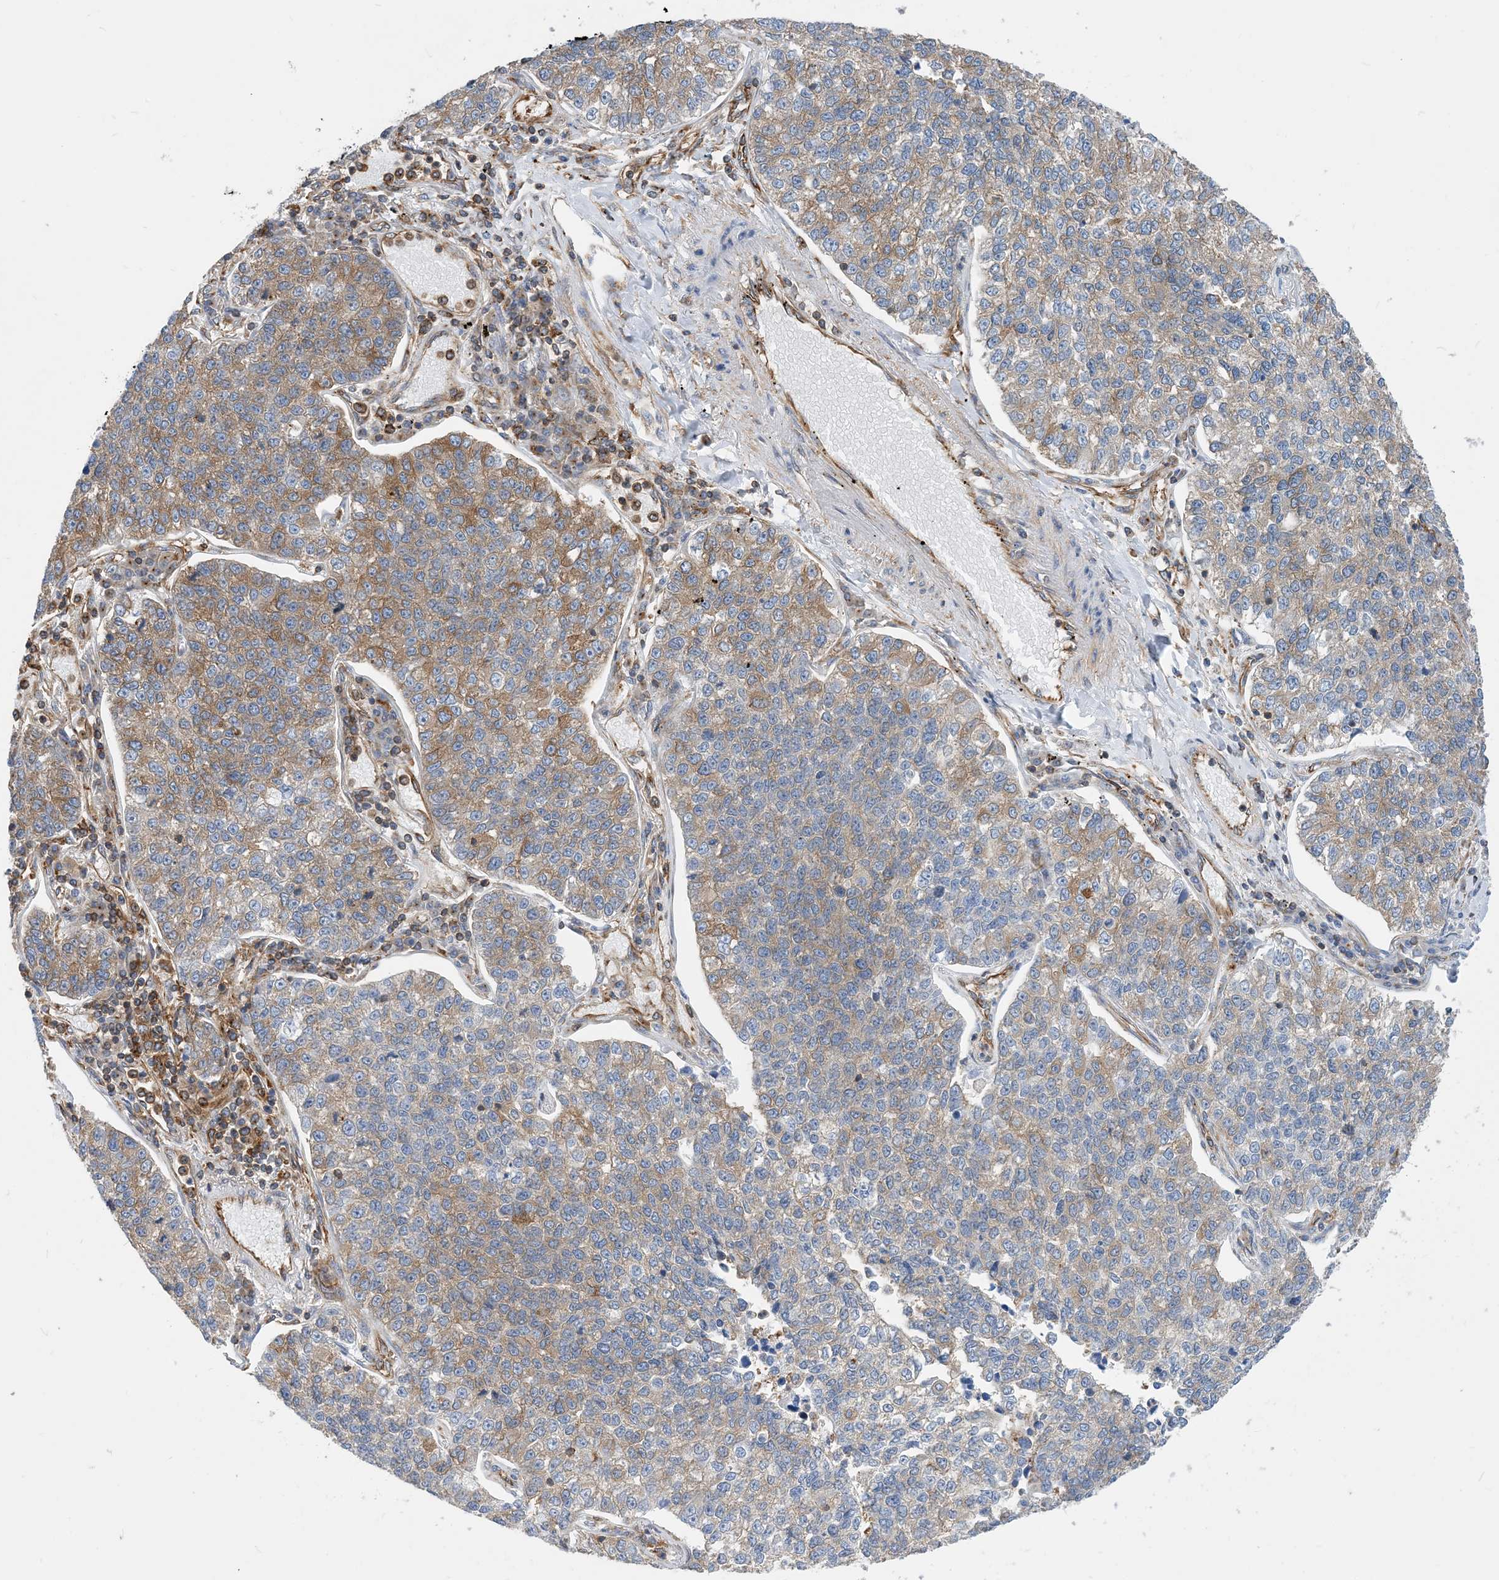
{"staining": {"intensity": "weak", "quantity": ">75%", "location": "cytoplasmic/membranous"}, "tissue": "lung cancer", "cell_type": "Tumor cells", "image_type": "cancer", "snomed": [{"axis": "morphology", "description": "Adenocarcinoma, NOS"}, {"axis": "topography", "description": "Lung"}], "caption": "Protein analysis of lung adenocarcinoma tissue exhibits weak cytoplasmic/membranous staining in about >75% of tumor cells.", "gene": "DYNC1LI1", "patient": {"sex": "male", "age": 49}}